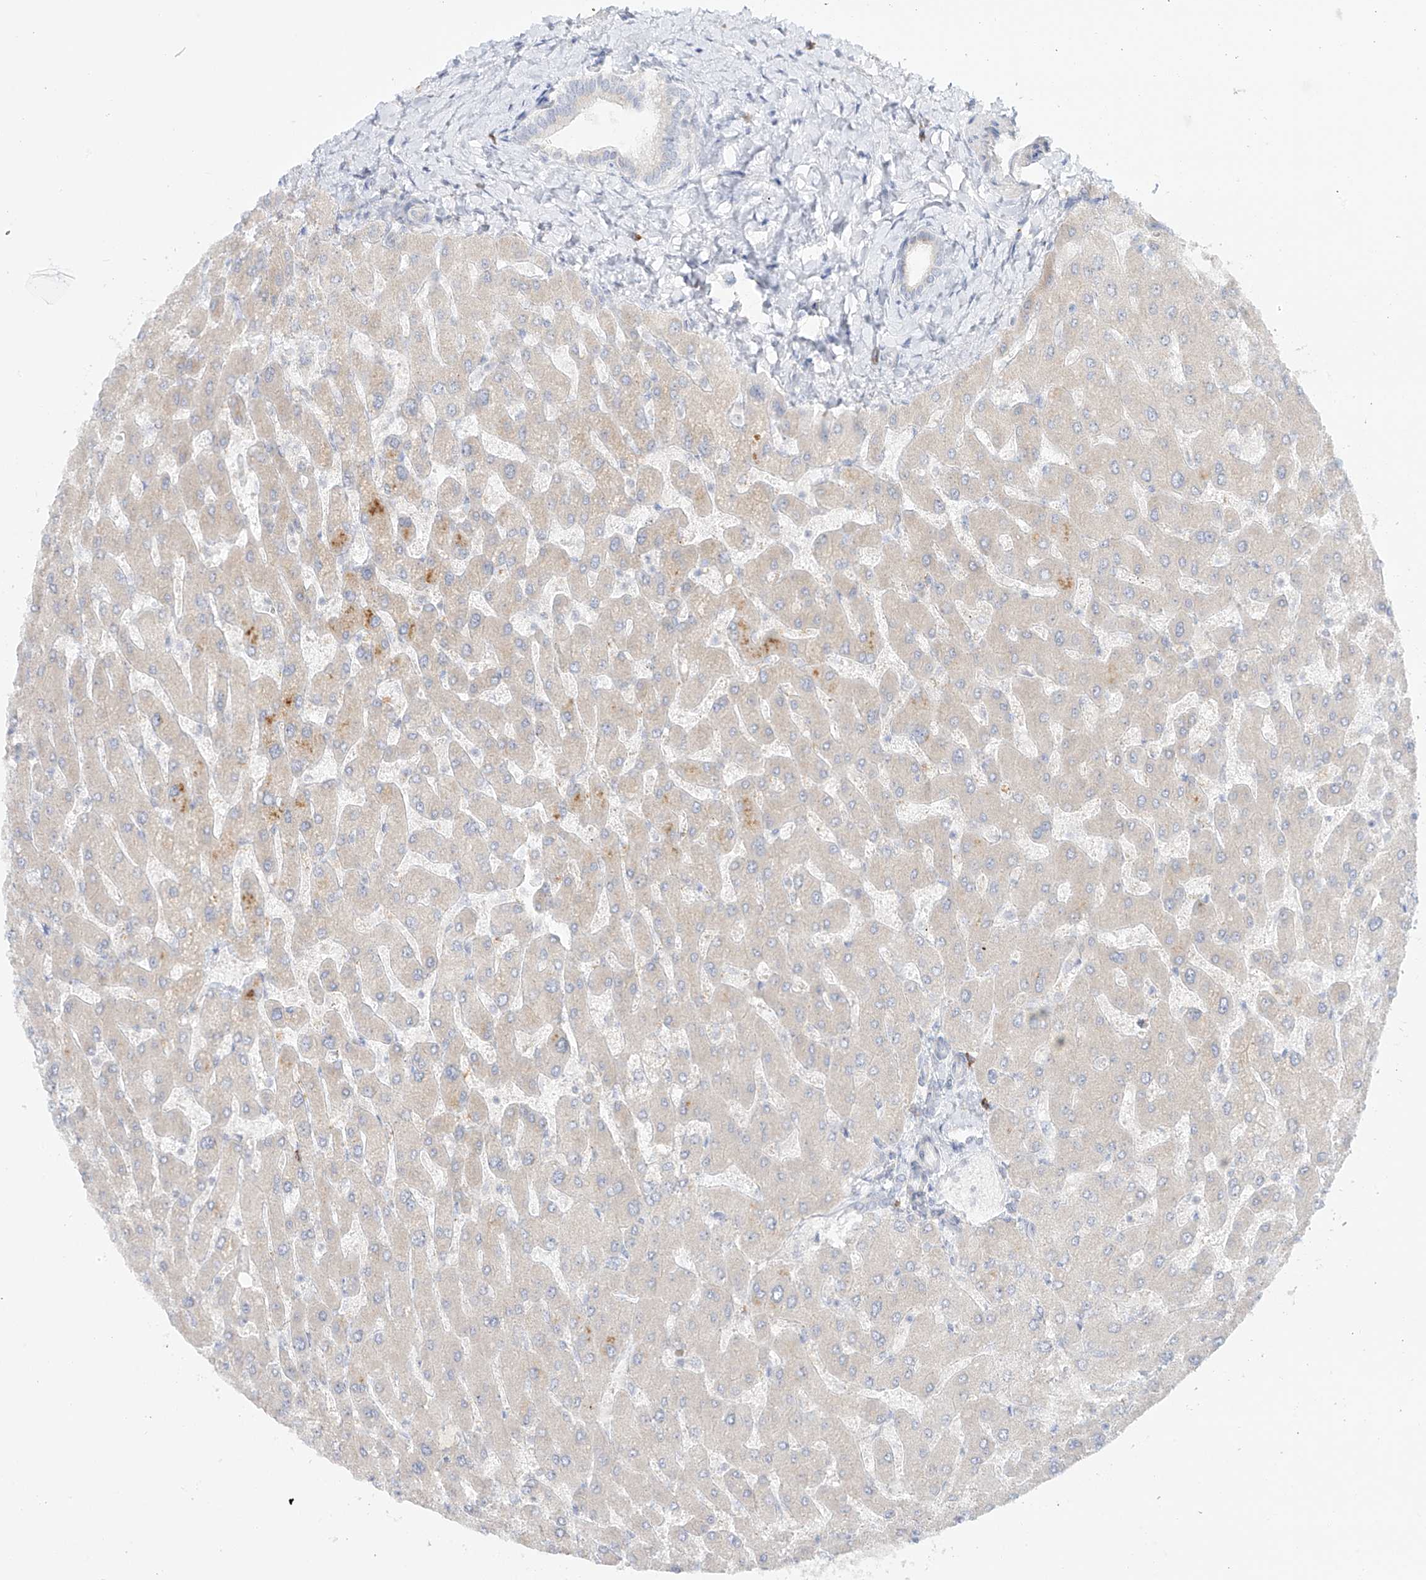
{"staining": {"intensity": "negative", "quantity": "none", "location": "none"}, "tissue": "liver", "cell_type": "Cholangiocytes", "image_type": "normal", "snomed": [{"axis": "morphology", "description": "Normal tissue, NOS"}, {"axis": "topography", "description": "Liver"}], "caption": "Cholangiocytes show no significant staining in unremarkable liver.", "gene": "BSDC1", "patient": {"sex": "male", "age": 55}}